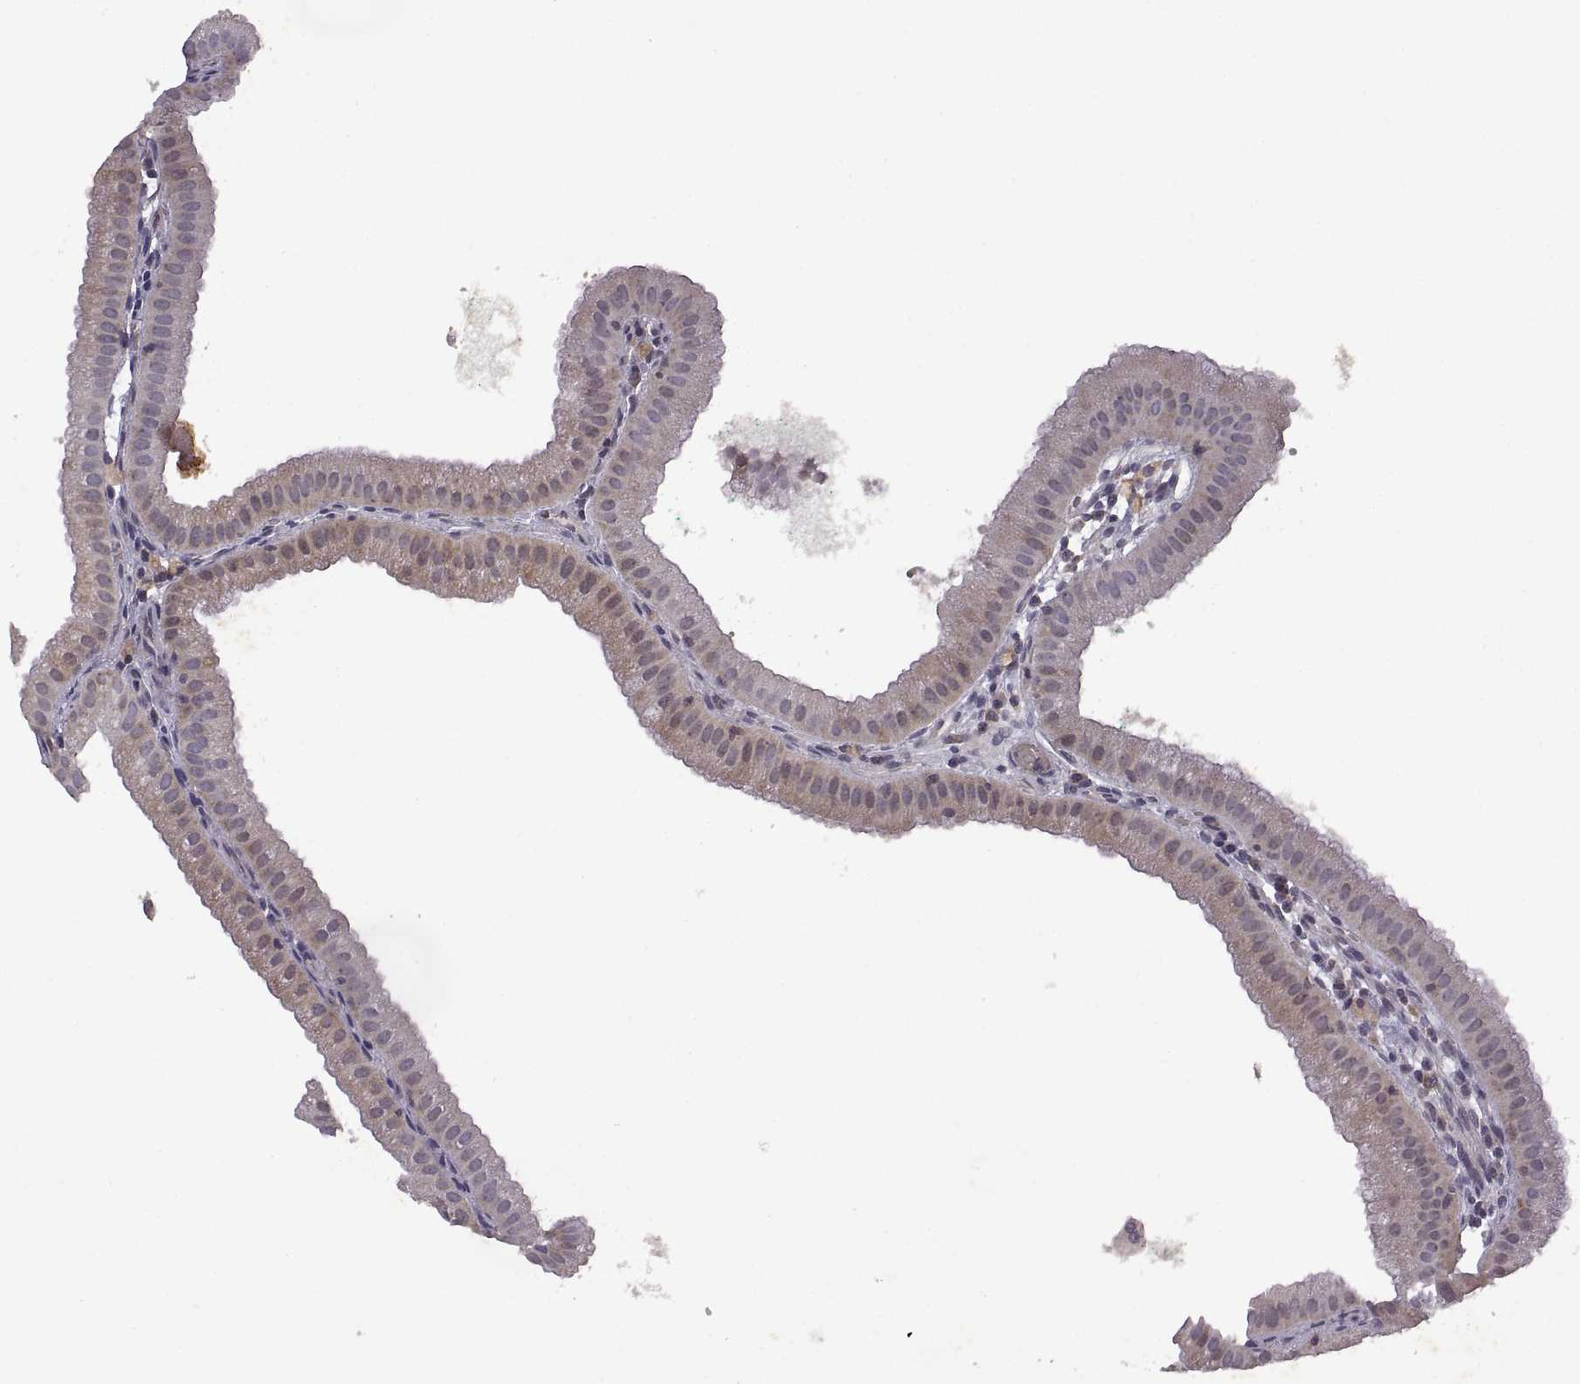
{"staining": {"intensity": "weak", "quantity": "<25%", "location": "cytoplasmic/membranous"}, "tissue": "gallbladder", "cell_type": "Glandular cells", "image_type": "normal", "snomed": [{"axis": "morphology", "description": "Normal tissue, NOS"}, {"axis": "topography", "description": "Gallbladder"}], "caption": "Immunohistochemical staining of benign gallbladder shows no significant positivity in glandular cells.", "gene": "DEFB136", "patient": {"sex": "male", "age": 67}}